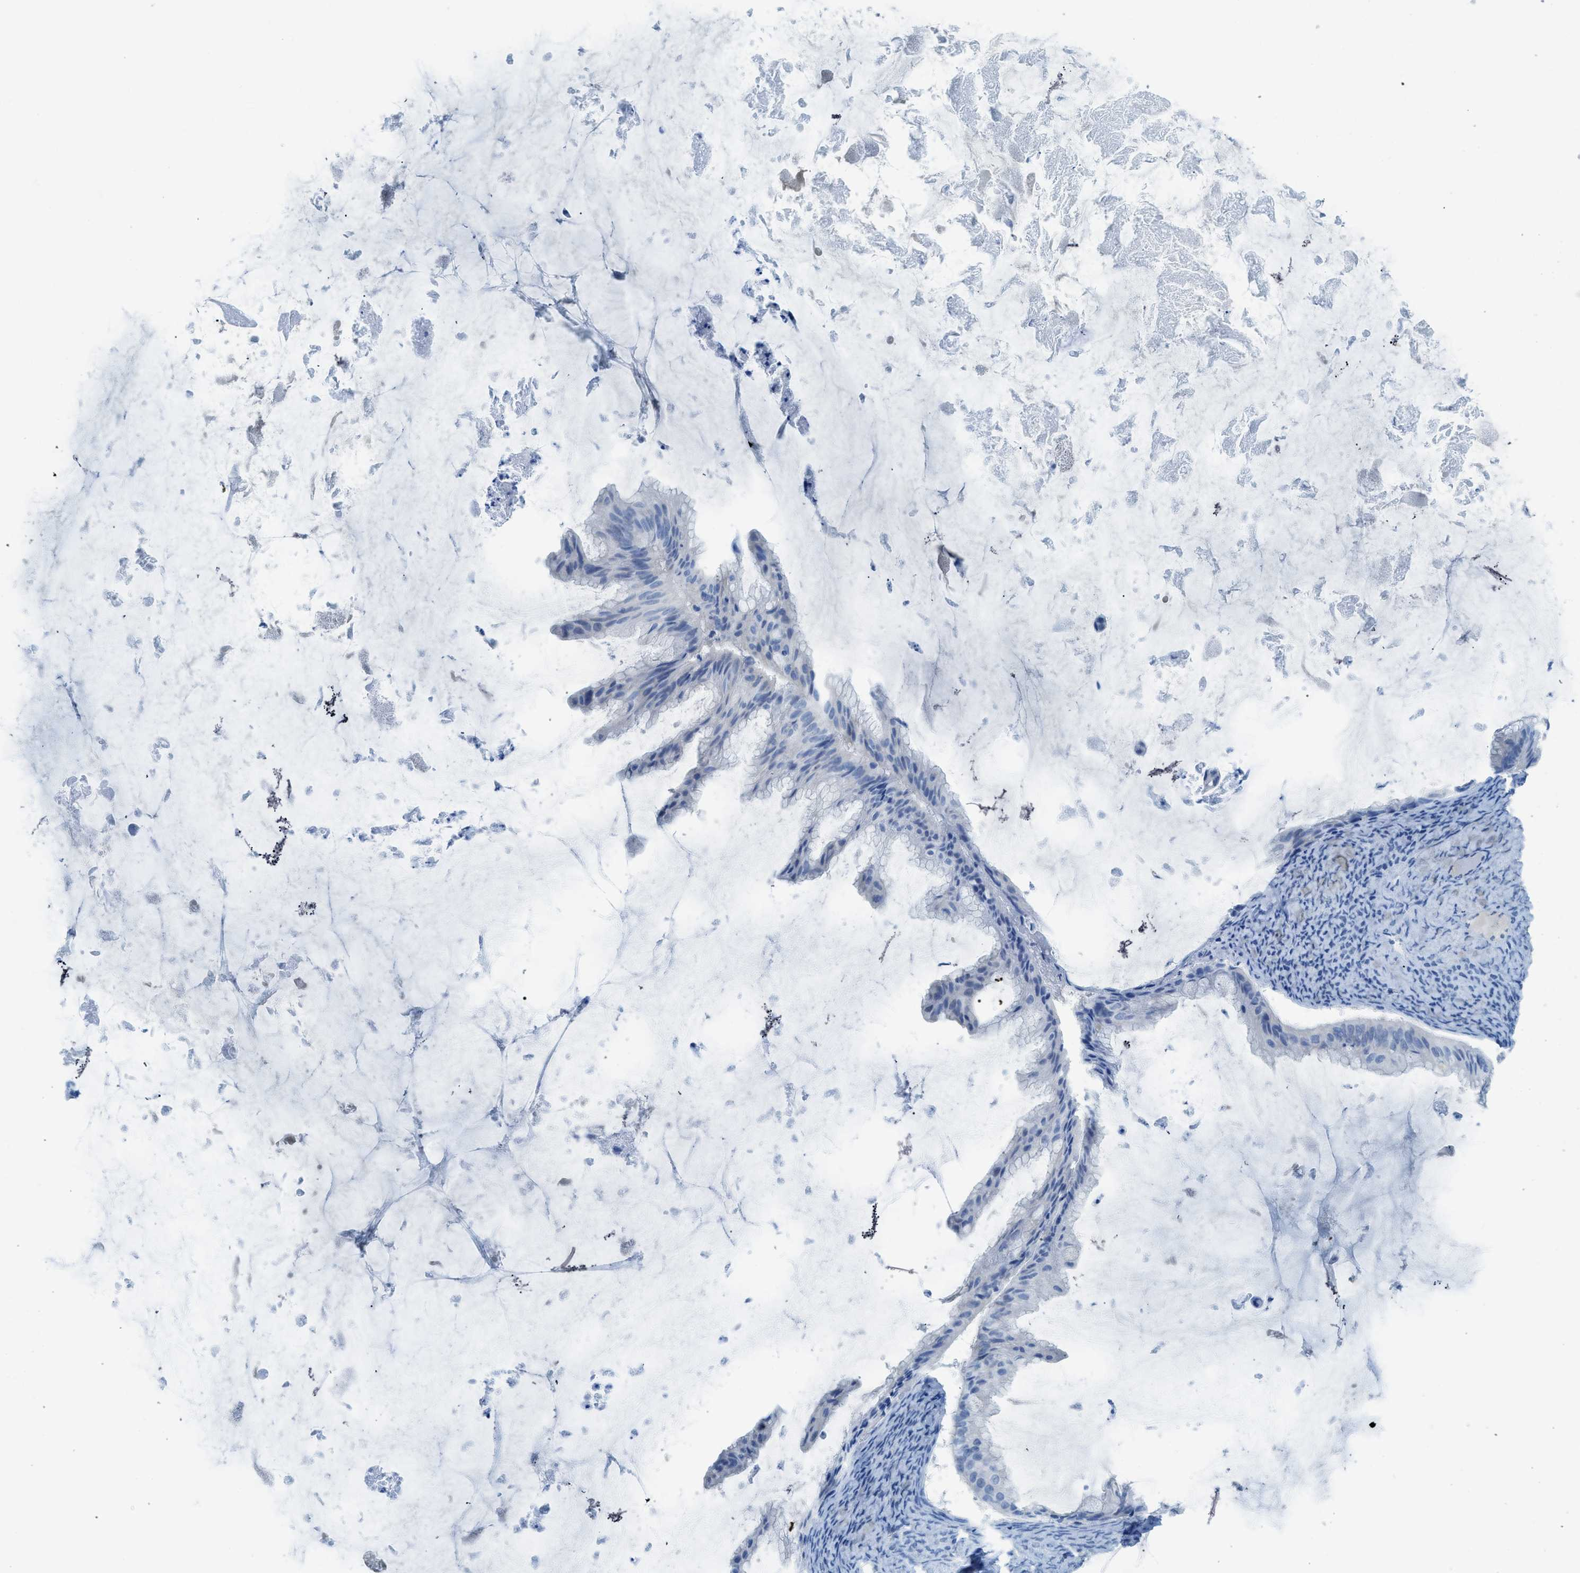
{"staining": {"intensity": "negative", "quantity": "none", "location": "none"}, "tissue": "ovarian cancer", "cell_type": "Tumor cells", "image_type": "cancer", "snomed": [{"axis": "morphology", "description": "Cystadenocarcinoma, mucinous, NOS"}, {"axis": "topography", "description": "Ovary"}], "caption": "A high-resolution histopathology image shows IHC staining of ovarian cancer (mucinous cystadenocarcinoma), which reveals no significant positivity in tumor cells. (IHC, brightfield microscopy, high magnification).", "gene": "ACAN", "patient": {"sex": "female", "age": 61}}